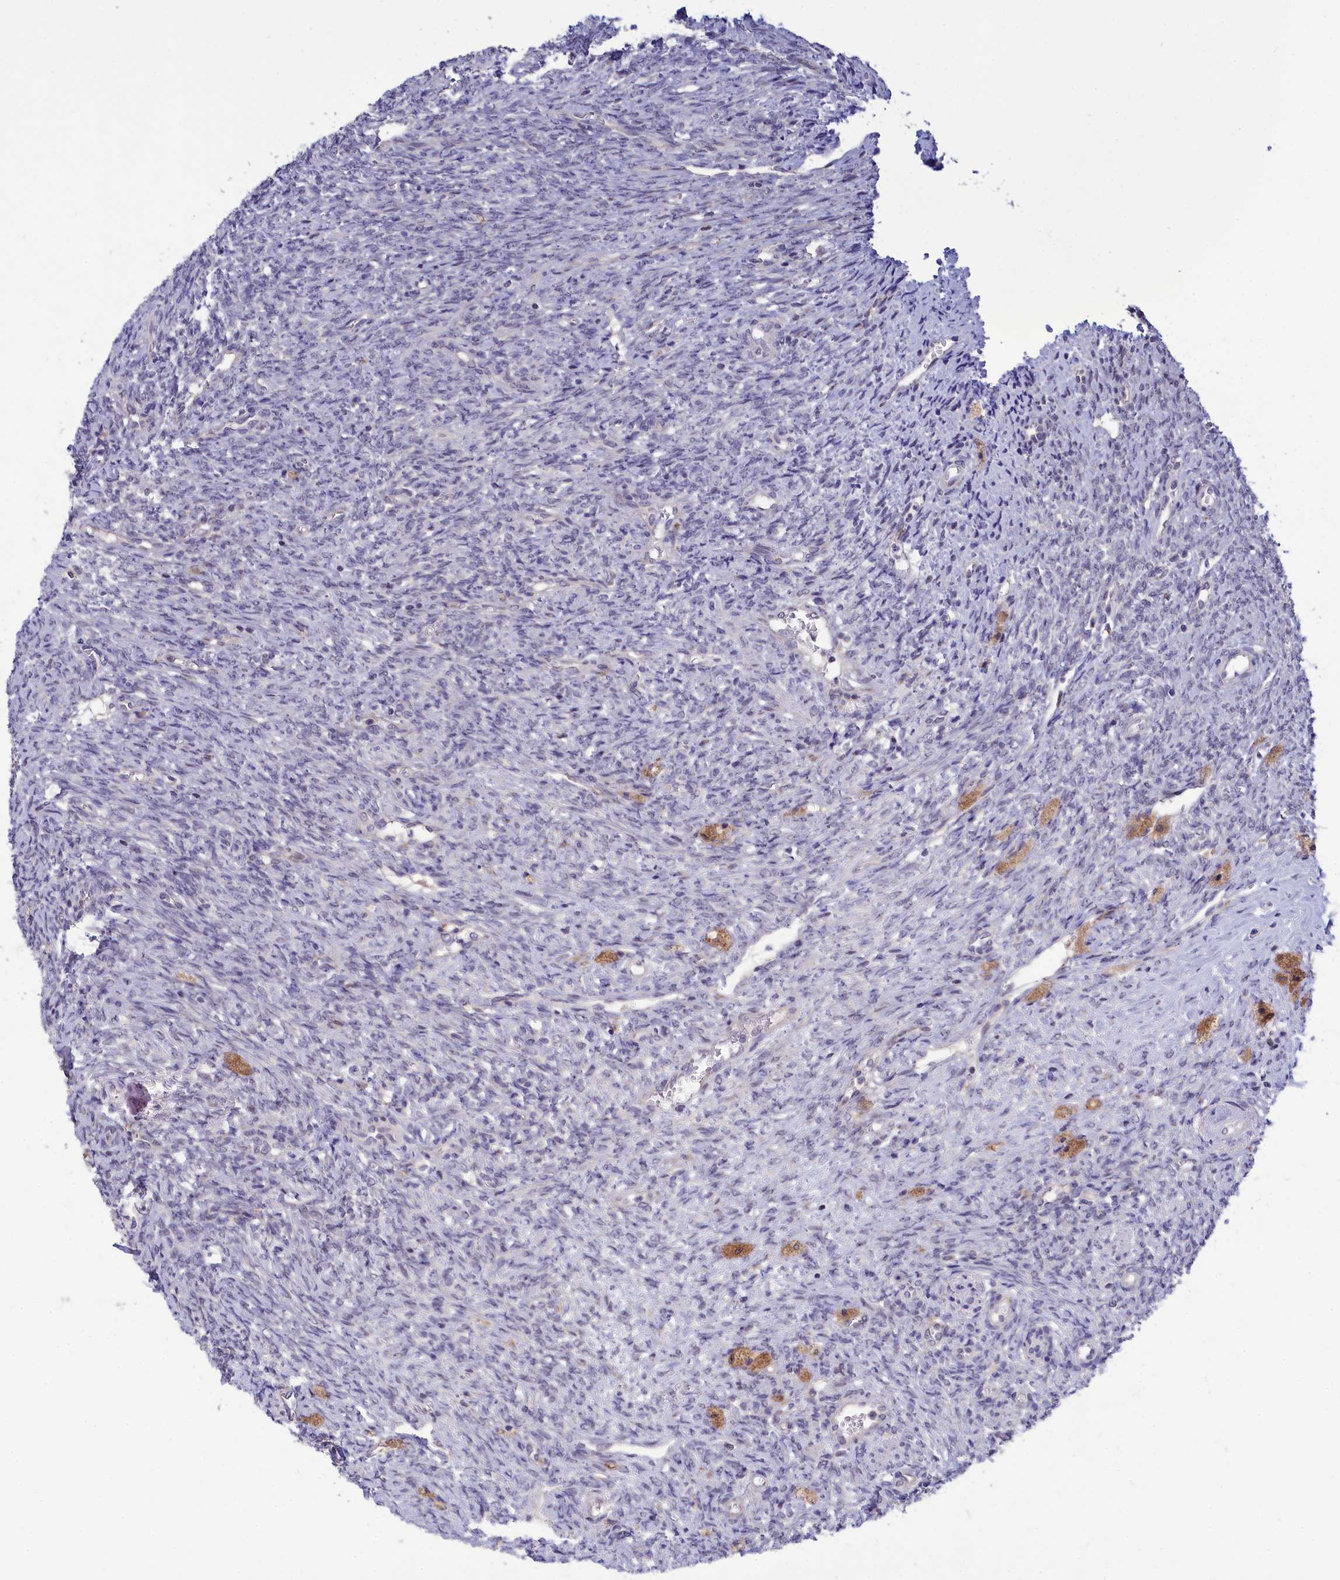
{"staining": {"intensity": "negative", "quantity": "none", "location": "none"}, "tissue": "ovary", "cell_type": "Ovarian stroma cells", "image_type": "normal", "snomed": [{"axis": "morphology", "description": "Normal tissue, NOS"}, {"axis": "topography", "description": "Ovary"}], "caption": "This photomicrograph is of normal ovary stained with IHC to label a protein in brown with the nuclei are counter-stained blue. There is no expression in ovarian stroma cells.", "gene": "KCTD14", "patient": {"sex": "female", "age": 41}}